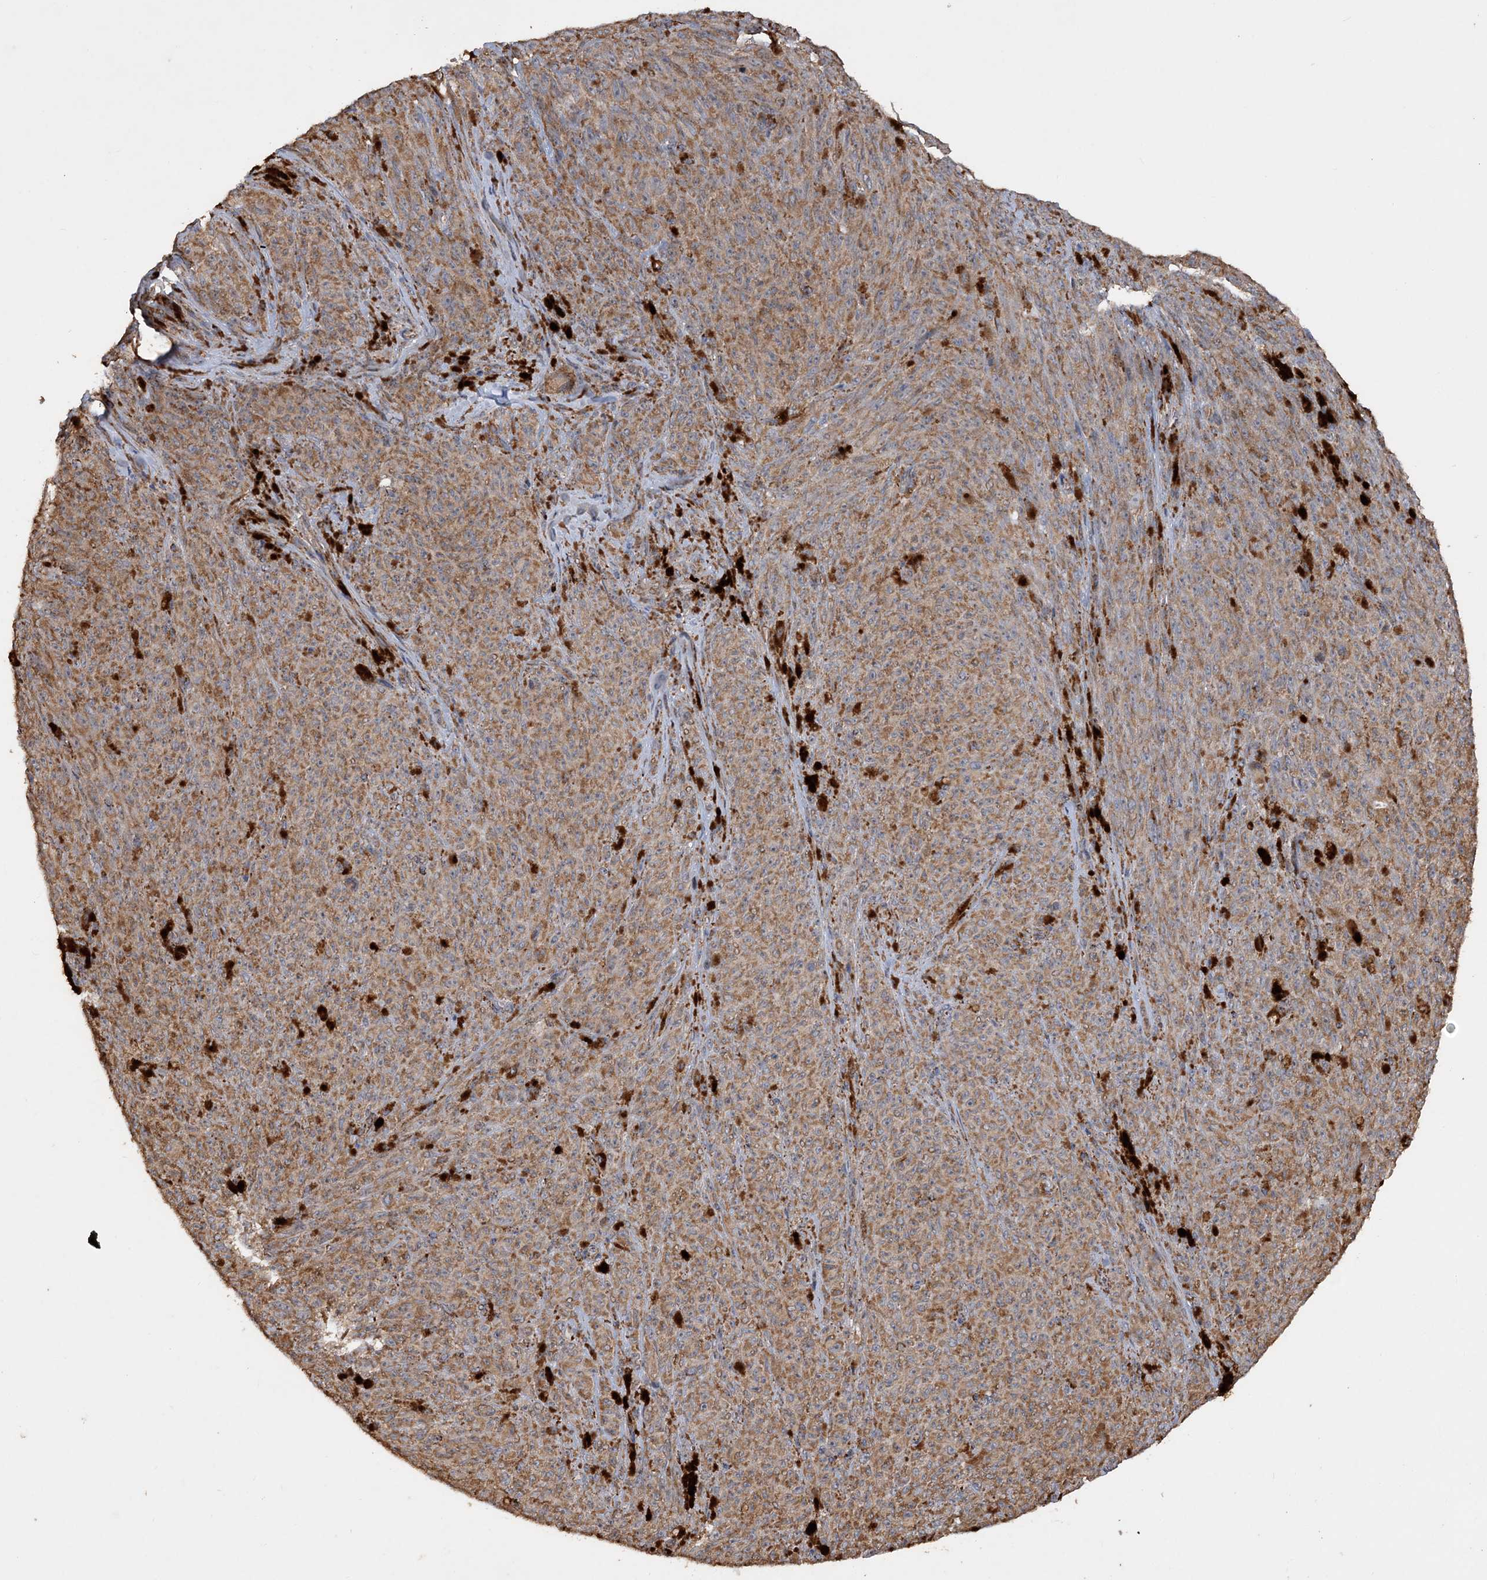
{"staining": {"intensity": "moderate", "quantity": ">75%", "location": "cytoplasmic/membranous"}, "tissue": "melanoma", "cell_type": "Tumor cells", "image_type": "cancer", "snomed": [{"axis": "morphology", "description": "Malignant melanoma, NOS"}, {"axis": "topography", "description": "Skin"}], "caption": "Protein staining of malignant melanoma tissue reveals moderate cytoplasmic/membranous positivity in about >75% of tumor cells.", "gene": "POC5", "patient": {"sex": "female", "age": 82}}